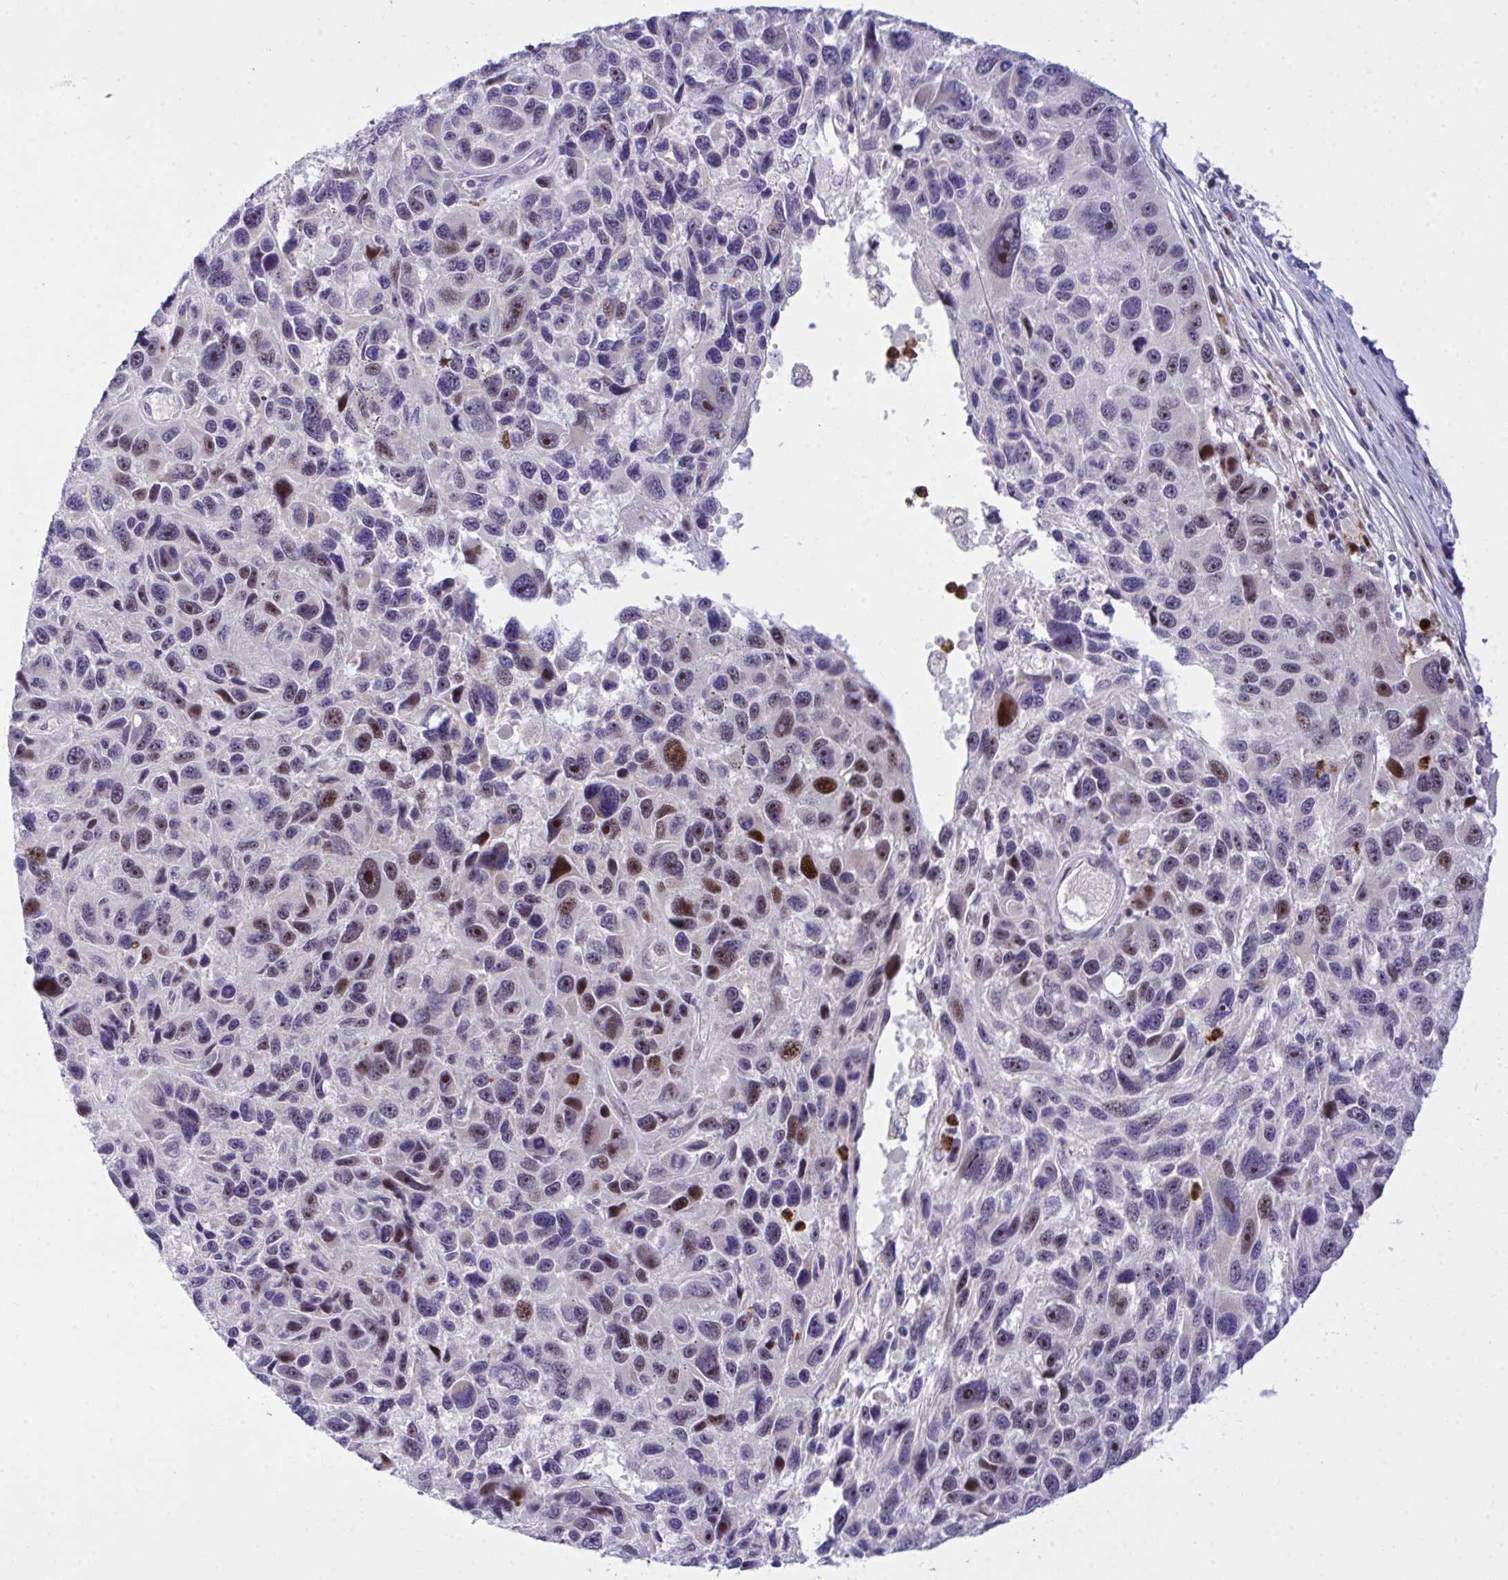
{"staining": {"intensity": "moderate", "quantity": "25%-75%", "location": "nuclear"}, "tissue": "melanoma", "cell_type": "Tumor cells", "image_type": "cancer", "snomed": [{"axis": "morphology", "description": "Malignant melanoma, NOS"}, {"axis": "topography", "description": "Skin"}], "caption": "About 25%-75% of tumor cells in melanoma exhibit moderate nuclear protein positivity as visualized by brown immunohistochemical staining.", "gene": "ZNF554", "patient": {"sex": "male", "age": 53}}